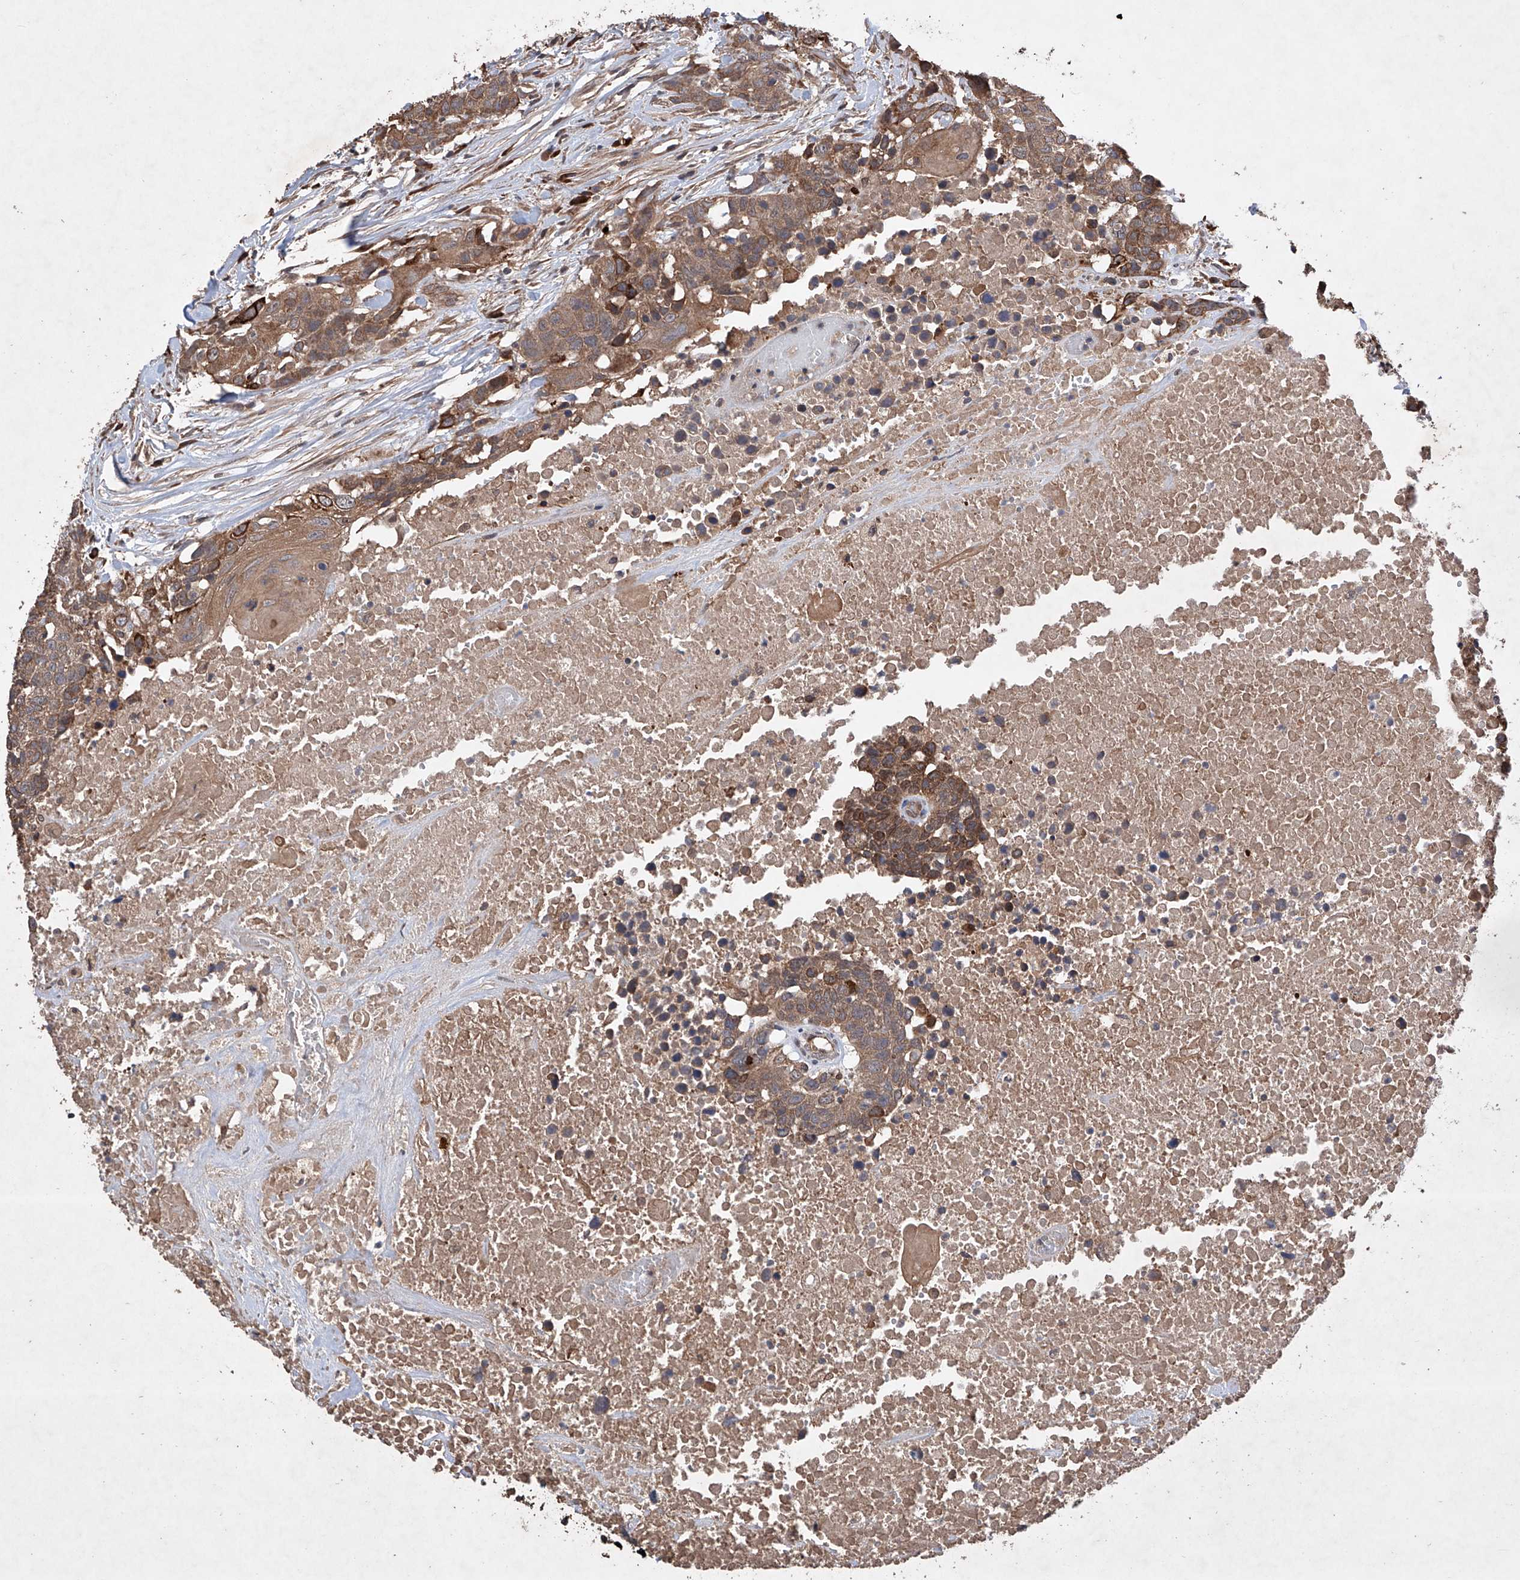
{"staining": {"intensity": "moderate", "quantity": ">75%", "location": "cytoplasmic/membranous"}, "tissue": "head and neck cancer", "cell_type": "Tumor cells", "image_type": "cancer", "snomed": [{"axis": "morphology", "description": "Squamous cell carcinoma, NOS"}, {"axis": "topography", "description": "Head-Neck"}], "caption": "The photomicrograph demonstrates staining of head and neck squamous cell carcinoma, revealing moderate cytoplasmic/membranous protein positivity (brown color) within tumor cells.", "gene": "LURAP1", "patient": {"sex": "male", "age": 66}}